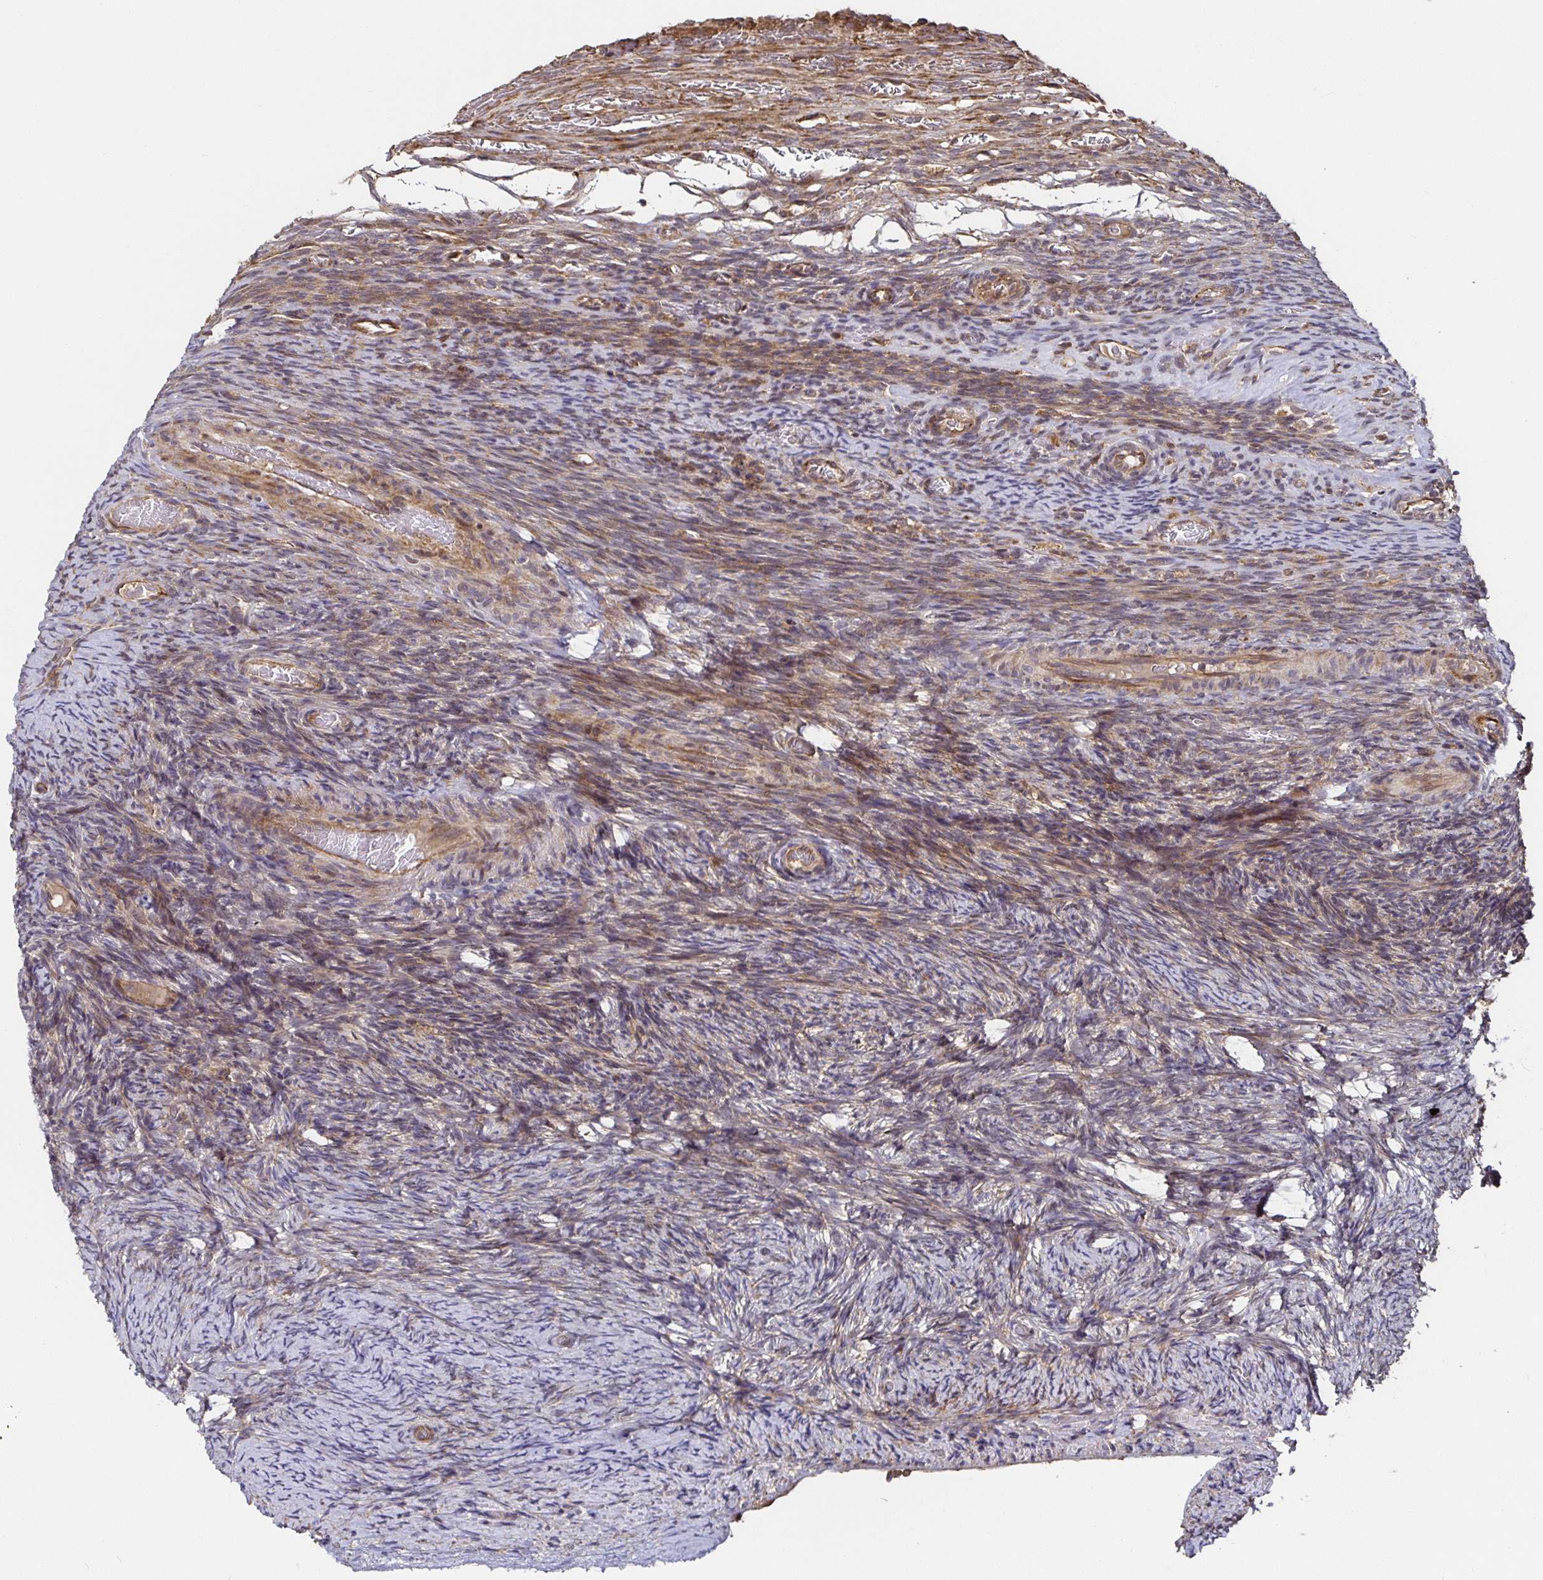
{"staining": {"intensity": "moderate", "quantity": "<25%", "location": "cytoplasmic/membranous"}, "tissue": "ovary", "cell_type": "Ovarian stroma cells", "image_type": "normal", "snomed": [{"axis": "morphology", "description": "Normal tissue, NOS"}, {"axis": "topography", "description": "Ovary"}], "caption": "The image displays a brown stain indicating the presence of a protein in the cytoplasmic/membranous of ovarian stroma cells in ovary. The staining was performed using DAB (3,3'-diaminobenzidine) to visualize the protein expression in brown, while the nuclei were stained in blue with hematoxylin (Magnification: 20x).", "gene": "MLST8", "patient": {"sex": "female", "age": 34}}